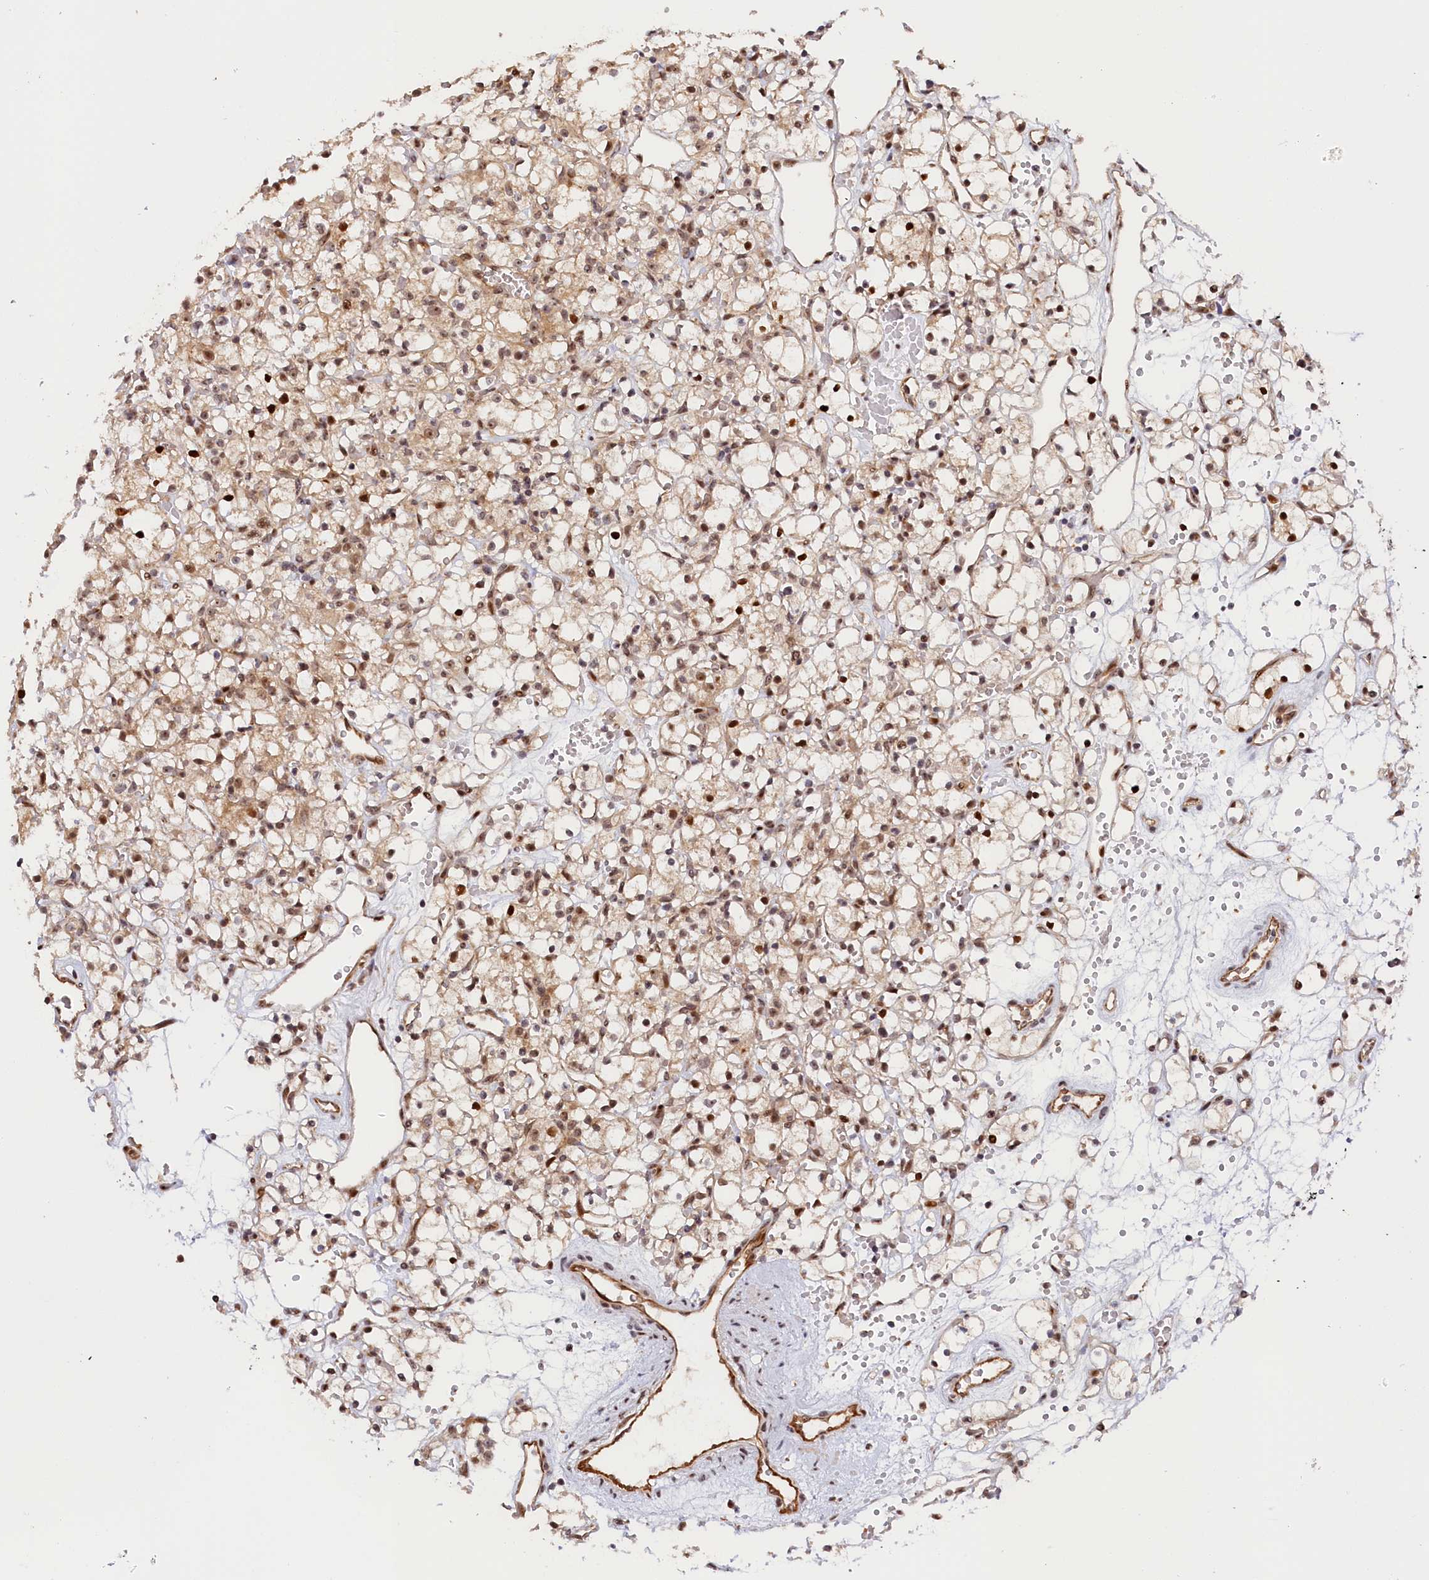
{"staining": {"intensity": "moderate", "quantity": "25%-75%", "location": "cytoplasmic/membranous,nuclear"}, "tissue": "renal cancer", "cell_type": "Tumor cells", "image_type": "cancer", "snomed": [{"axis": "morphology", "description": "Adenocarcinoma, NOS"}, {"axis": "topography", "description": "Kidney"}], "caption": "Tumor cells reveal moderate cytoplasmic/membranous and nuclear staining in about 25%-75% of cells in renal adenocarcinoma.", "gene": "ANKRD24", "patient": {"sex": "female", "age": 59}}